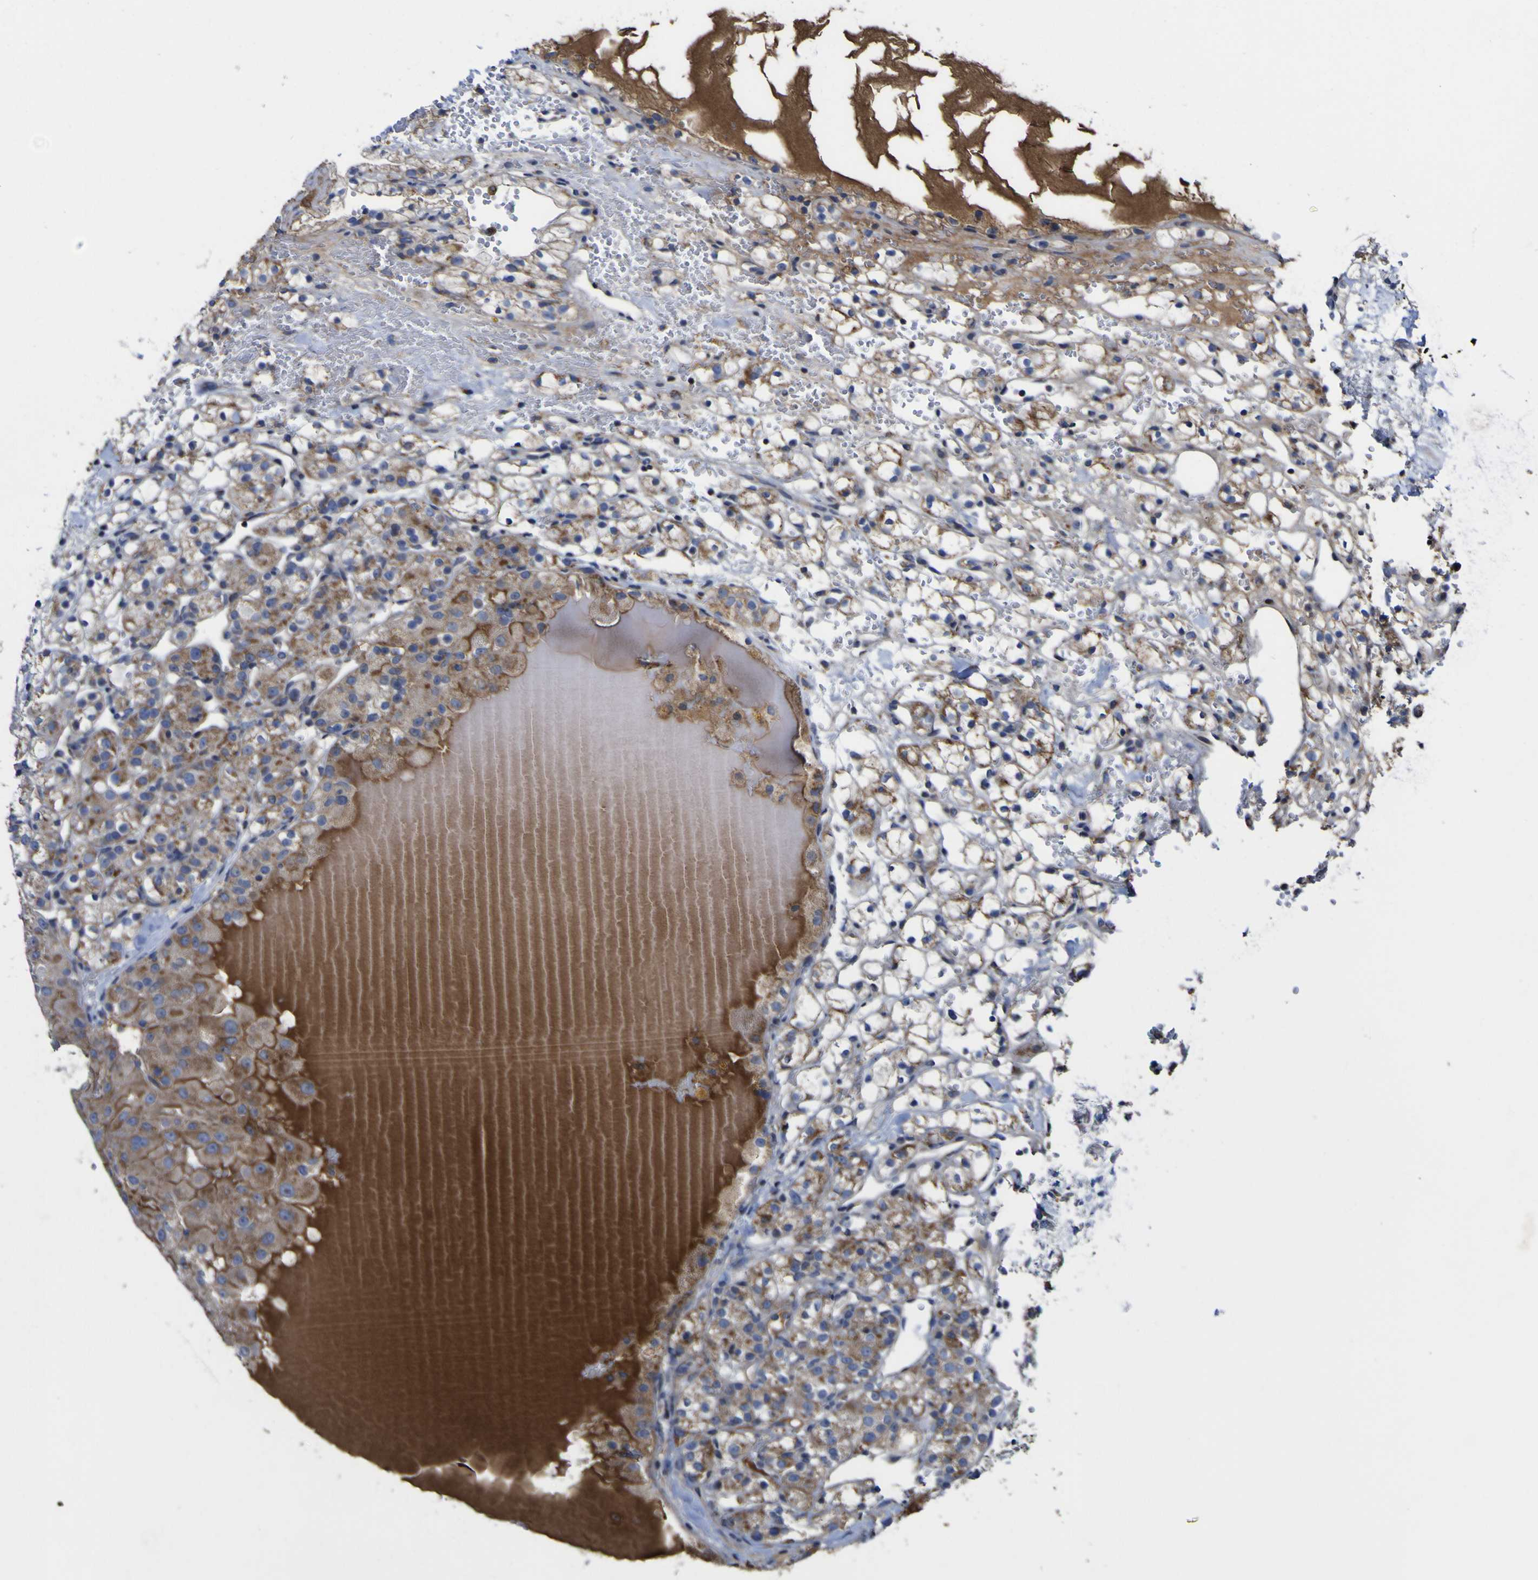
{"staining": {"intensity": "moderate", "quantity": ">75%", "location": "cytoplasmic/membranous"}, "tissue": "renal cancer", "cell_type": "Tumor cells", "image_type": "cancer", "snomed": [{"axis": "morphology", "description": "Adenocarcinoma, NOS"}, {"axis": "topography", "description": "Kidney"}], "caption": "DAB (3,3'-diaminobenzidine) immunohistochemical staining of human renal cancer (adenocarcinoma) exhibits moderate cytoplasmic/membranous protein positivity in about >75% of tumor cells. (IHC, brightfield microscopy, high magnification).", "gene": "CCDC90B", "patient": {"sex": "male", "age": 61}}